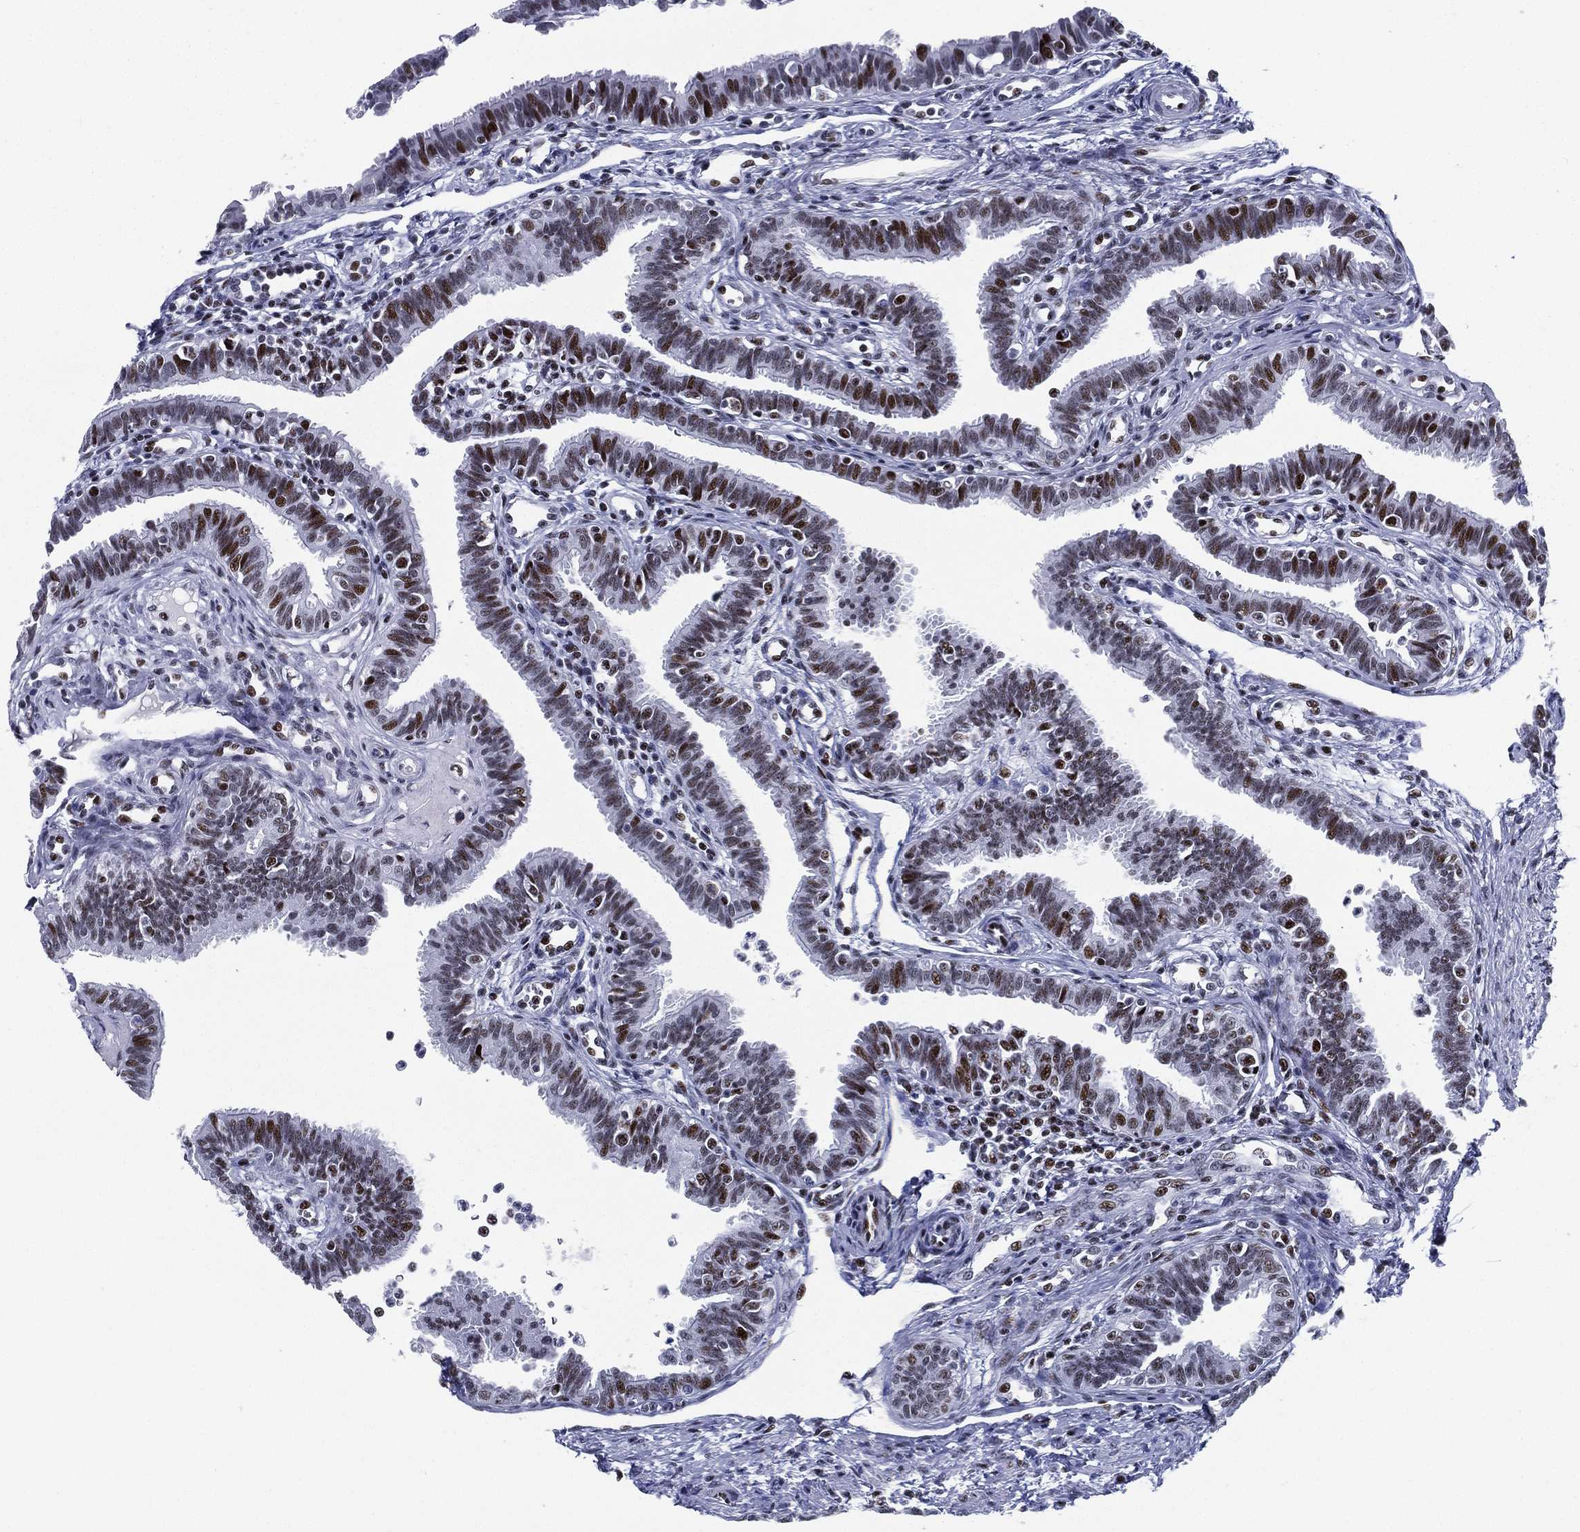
{"staining": {"intensity": "strong", "quantity": "25%-75%", "location": "nuclear"}, "tissue": "fallopian tube", "cell_type": "Glandular cells", "image_type": "normal", "snomed": [{"axis": "morphology", "description": "Normal tissue, NOS"}, {"axis": "topography", "description": "Fallopian tube"}], "caption": "The histopathology image shows staining of unremarkable fallopian tube, revealing strong nuclear protein staining (brown color) within glandular cells. (brown staining indicates protein expression, while blue staining denotes nuclei).", "gene": "CYB561D2", "patient": {"sex": "female", "age": 36}}